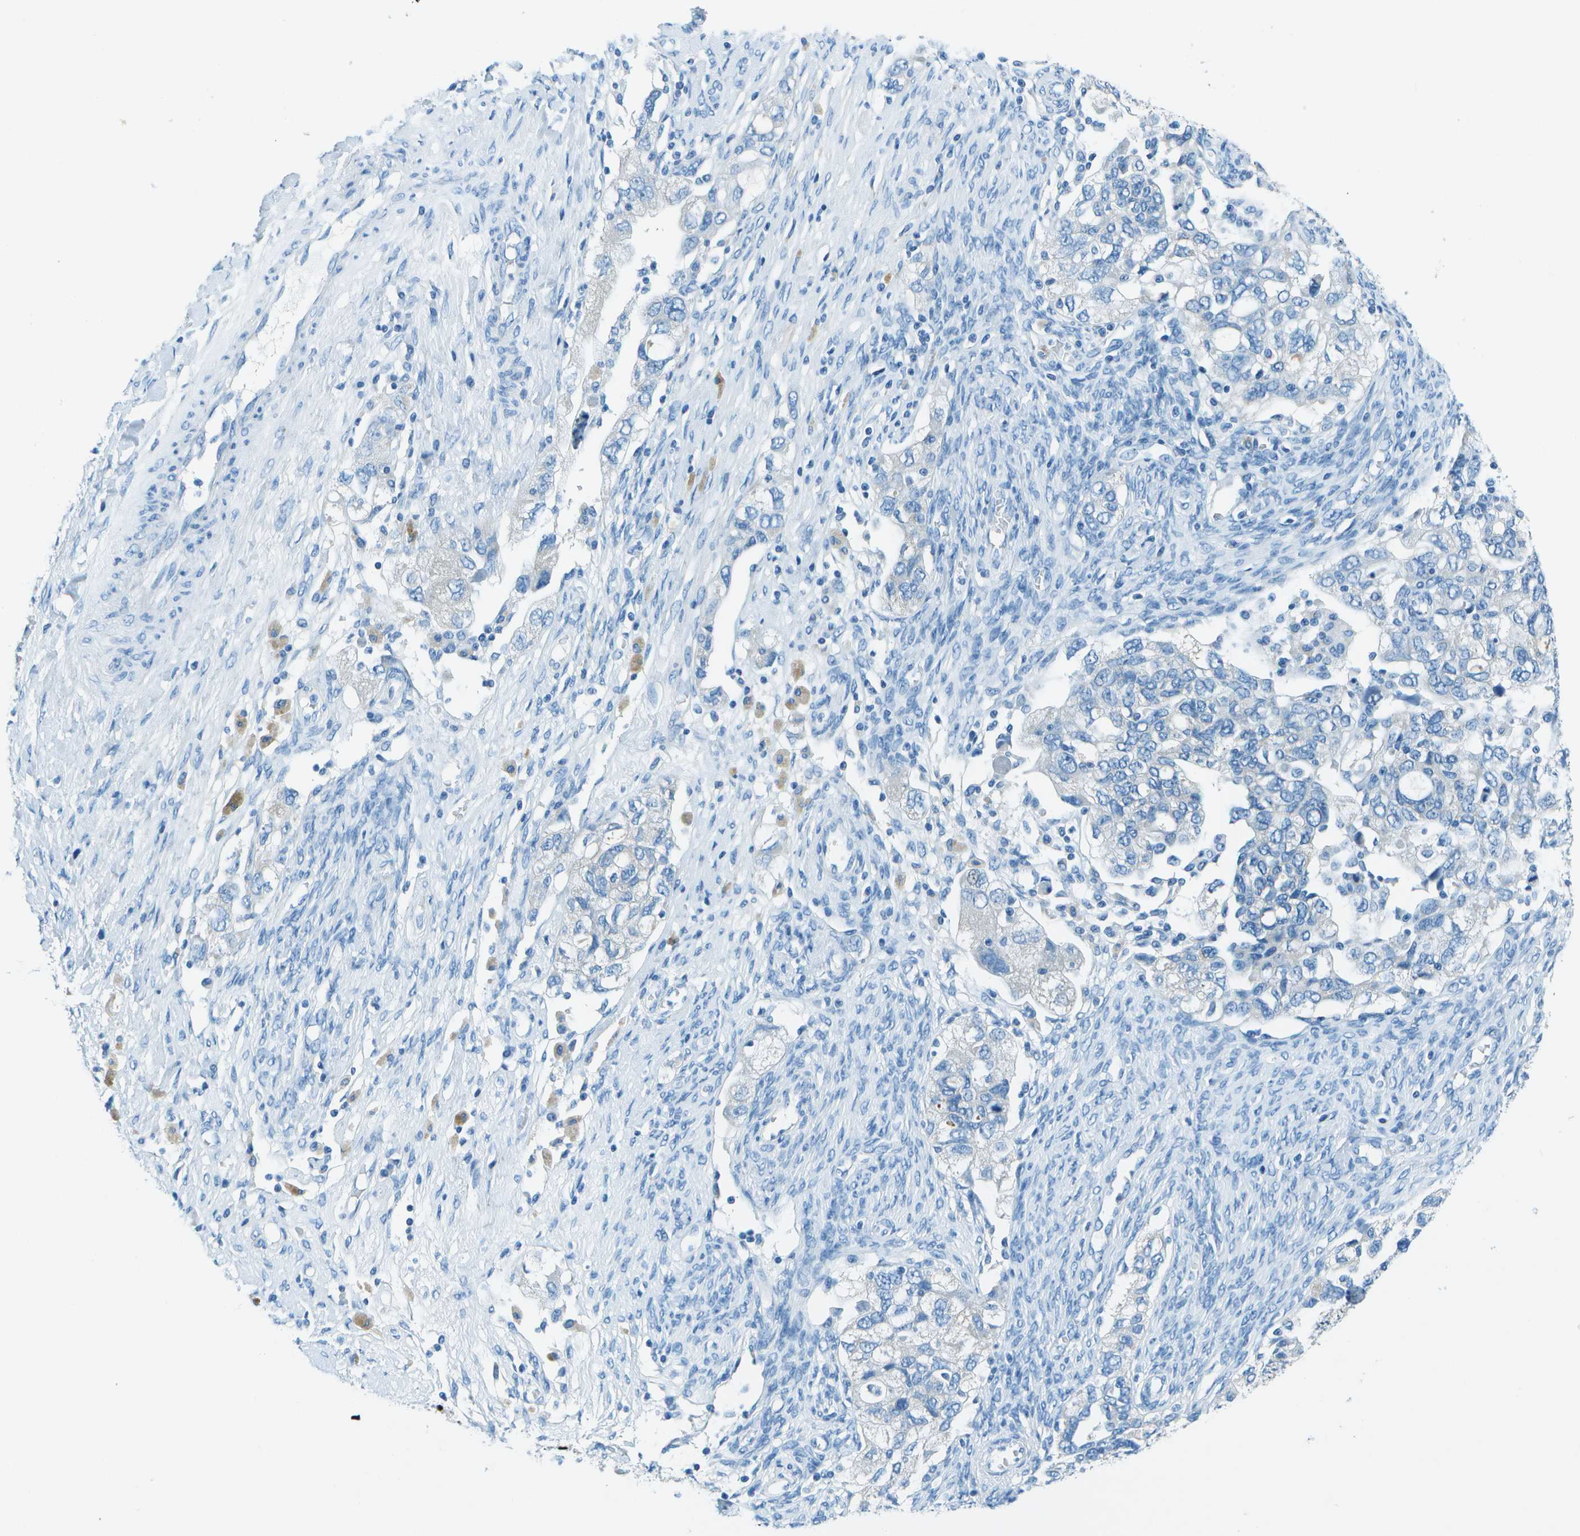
{"staining": {"intensity": "negative", "quantity": "none", "location": "none"}, "tissue": "ovarian cancer", "cell_type": "Tumor cells", "image_type": "cancer", "snomed": [{"axis": "morphology", "description": "Carcinoma, NOS"}, {"axis": "morphology", "description": "Cystadenocarcinoma, serous, NOS"}, {"axis": "topography", "description": "Ovary"}], "caption": "The IHC photomicrograph has no significant staining in tumor cells of ovarian cancer tissue.", "gene": "SLC16A10", "patient": {"sex": "female", "age": 69}}